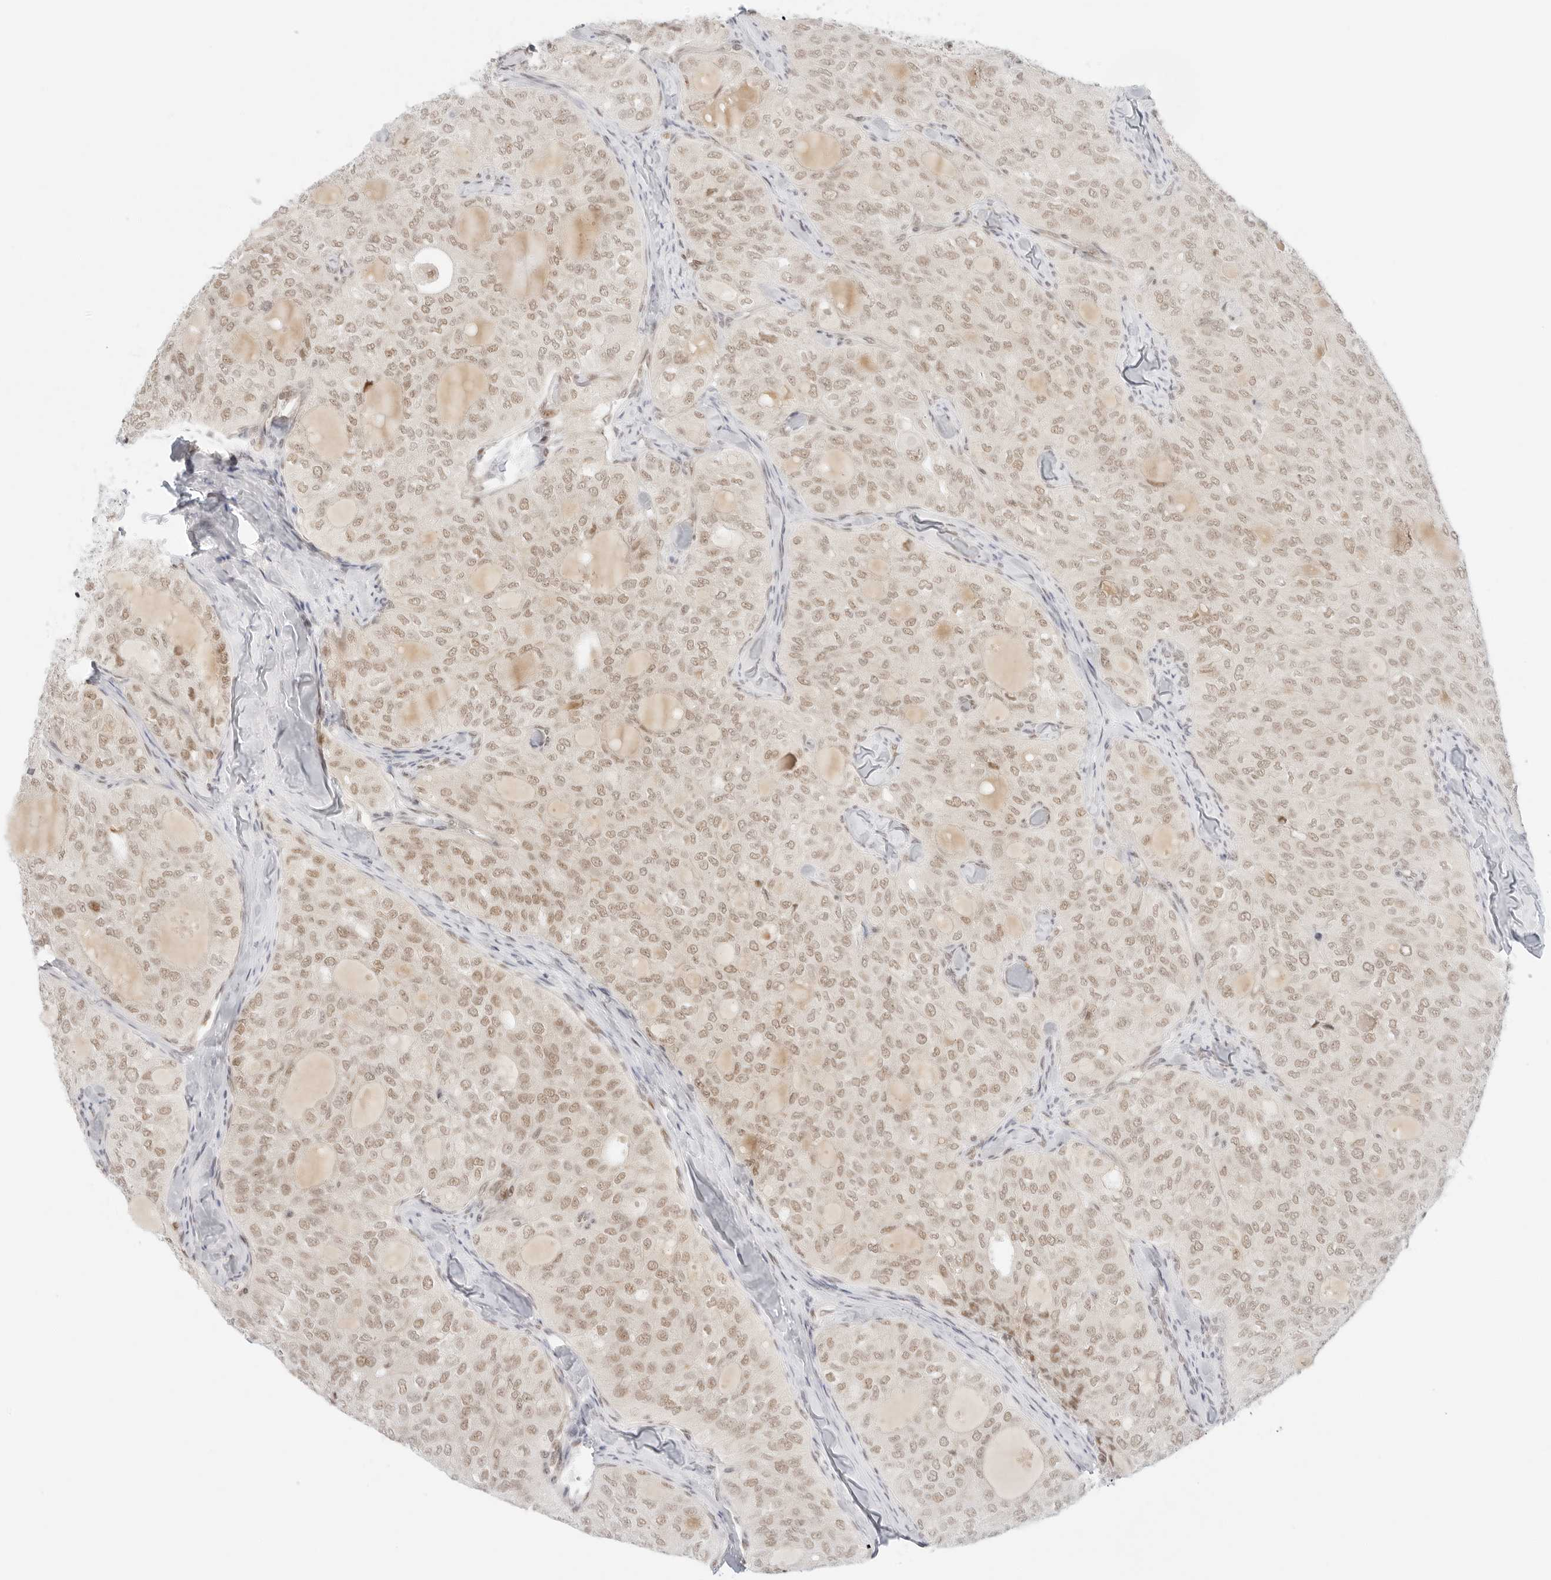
{"staining": {"intensity": "weak", "quantity": ">75%", "location": "nuclear"}, "tissue": "thyroid cancer", "cell_type": "Tumor cells", "image_type": "cancer", "snomed": [{"axis": "morphology", "description": "Follicular adenoma carcinoma, NOS"}, {"axis": "topography", "description": "Thyroid gland"}], "caption": "This micrograph exhibits thyroid cancer (follicular adenoma carcinoma) stained with immunohistochemistry (IHC) to label a protein in brown. The nuclear of tumor cells show weak positivity for the protein. Nuclei are counter-stained blue.", "gene": "ITGA6", "patient": {"sex": "male", "age": 75}}